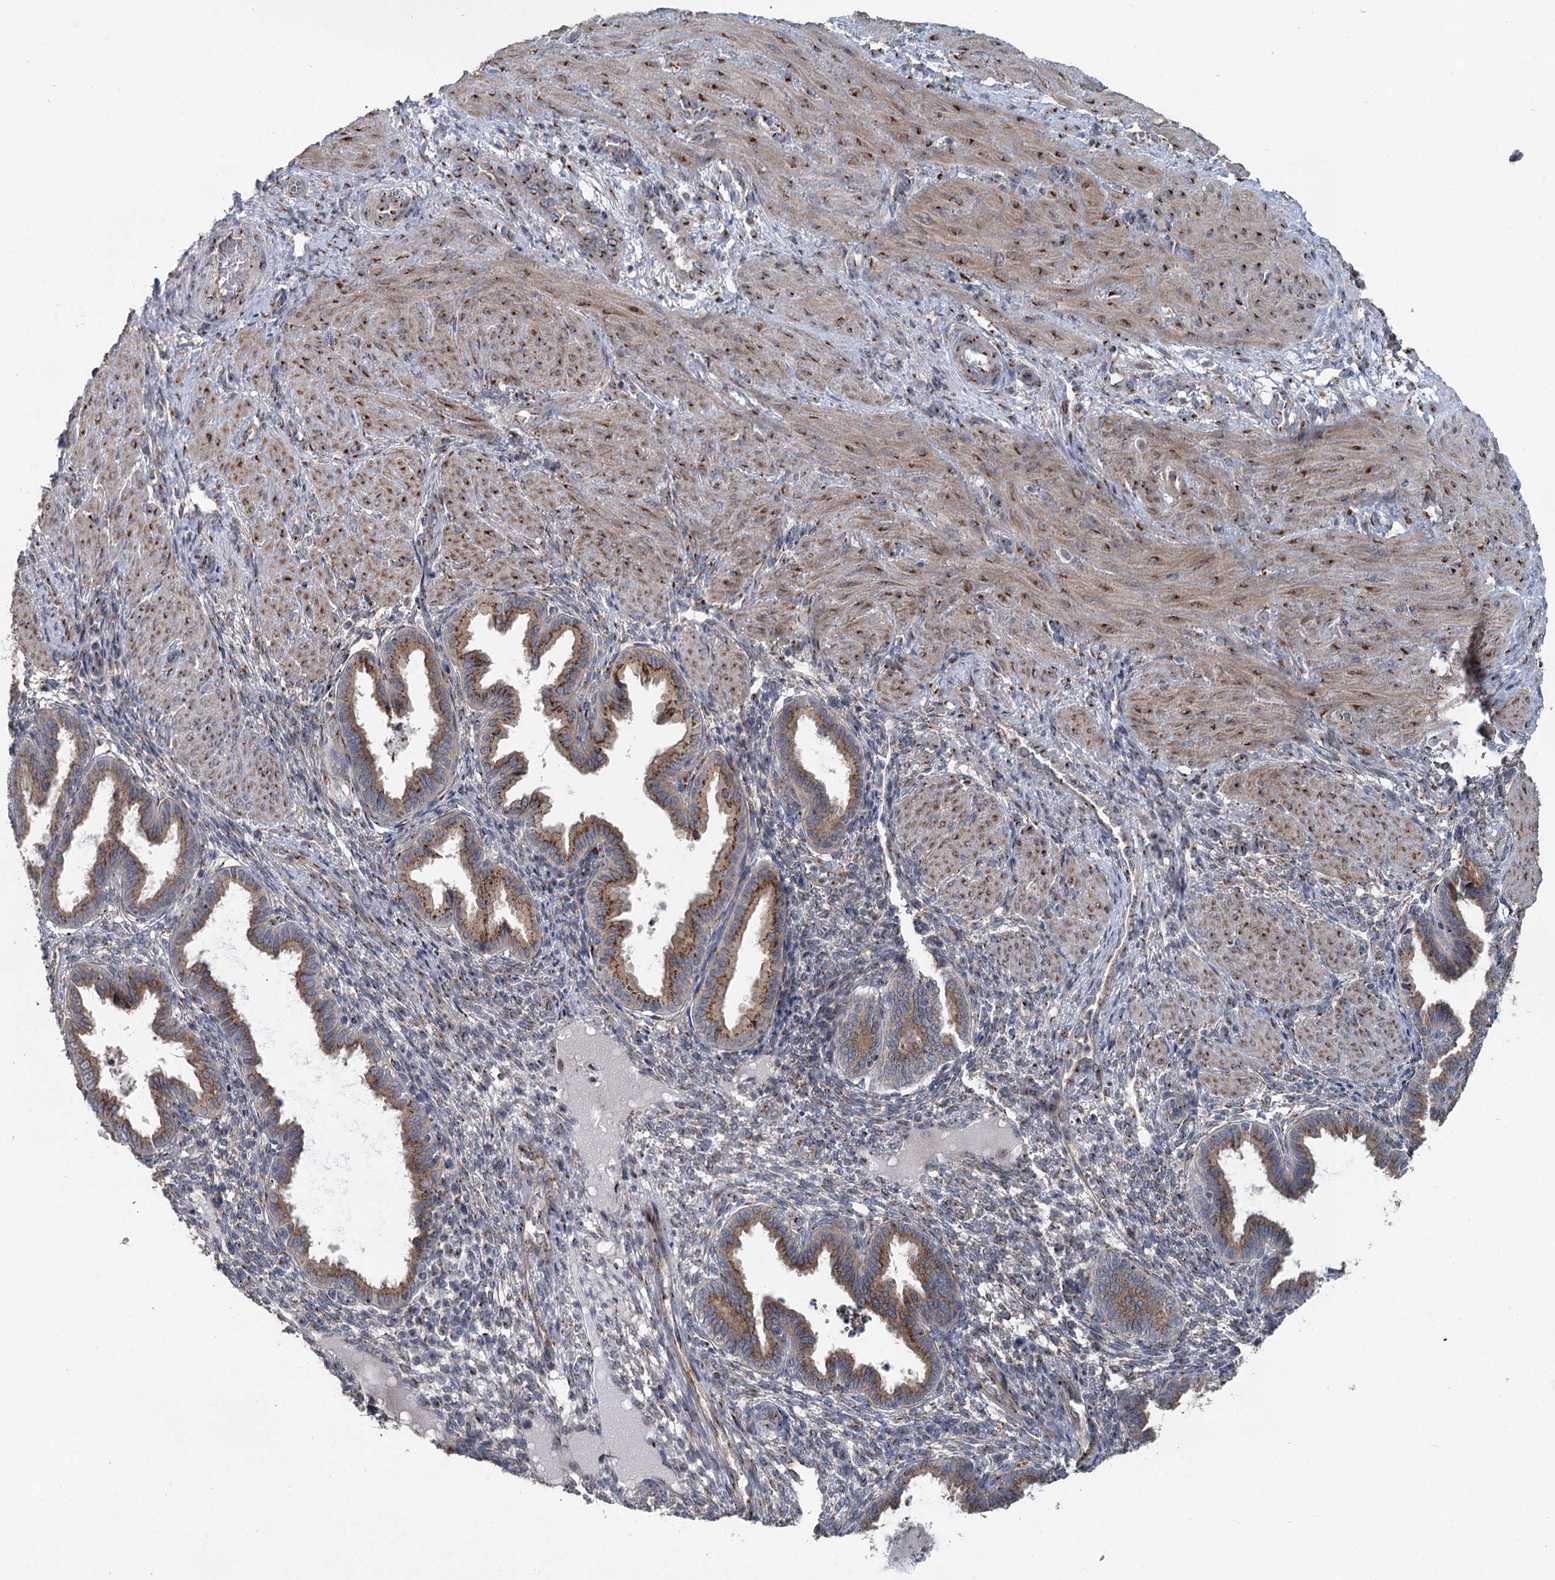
{"staining": {"intensity": "moderate", "quantity": "25%-75%", "location": "cytoplasmic/membranous"}, "tissue": "endometrium", "cell_type": "Cells in endometrial stroma", "image_type": "normal", "snomed": [{"axis": "morphology", "description": "Normal tissue, NOS"}, {"axis": "topography", "description": "Endometrium"}], "caption": "DAB (3,3'-diaminobenzidine) immunohistochemical staining of normal human endometrium shows moderate cytoplasmic/membranous protein positivity in approximately 25%-75% of cells in endometrial stroma. (Stains: DAB (3,3'-diaminobenzidine) in brown, nuclei in blue, Microscopy: brightfield microscopy at high magnification).", "gene": "ITIH5", "patient": {"sex": "female", "age": 33}}